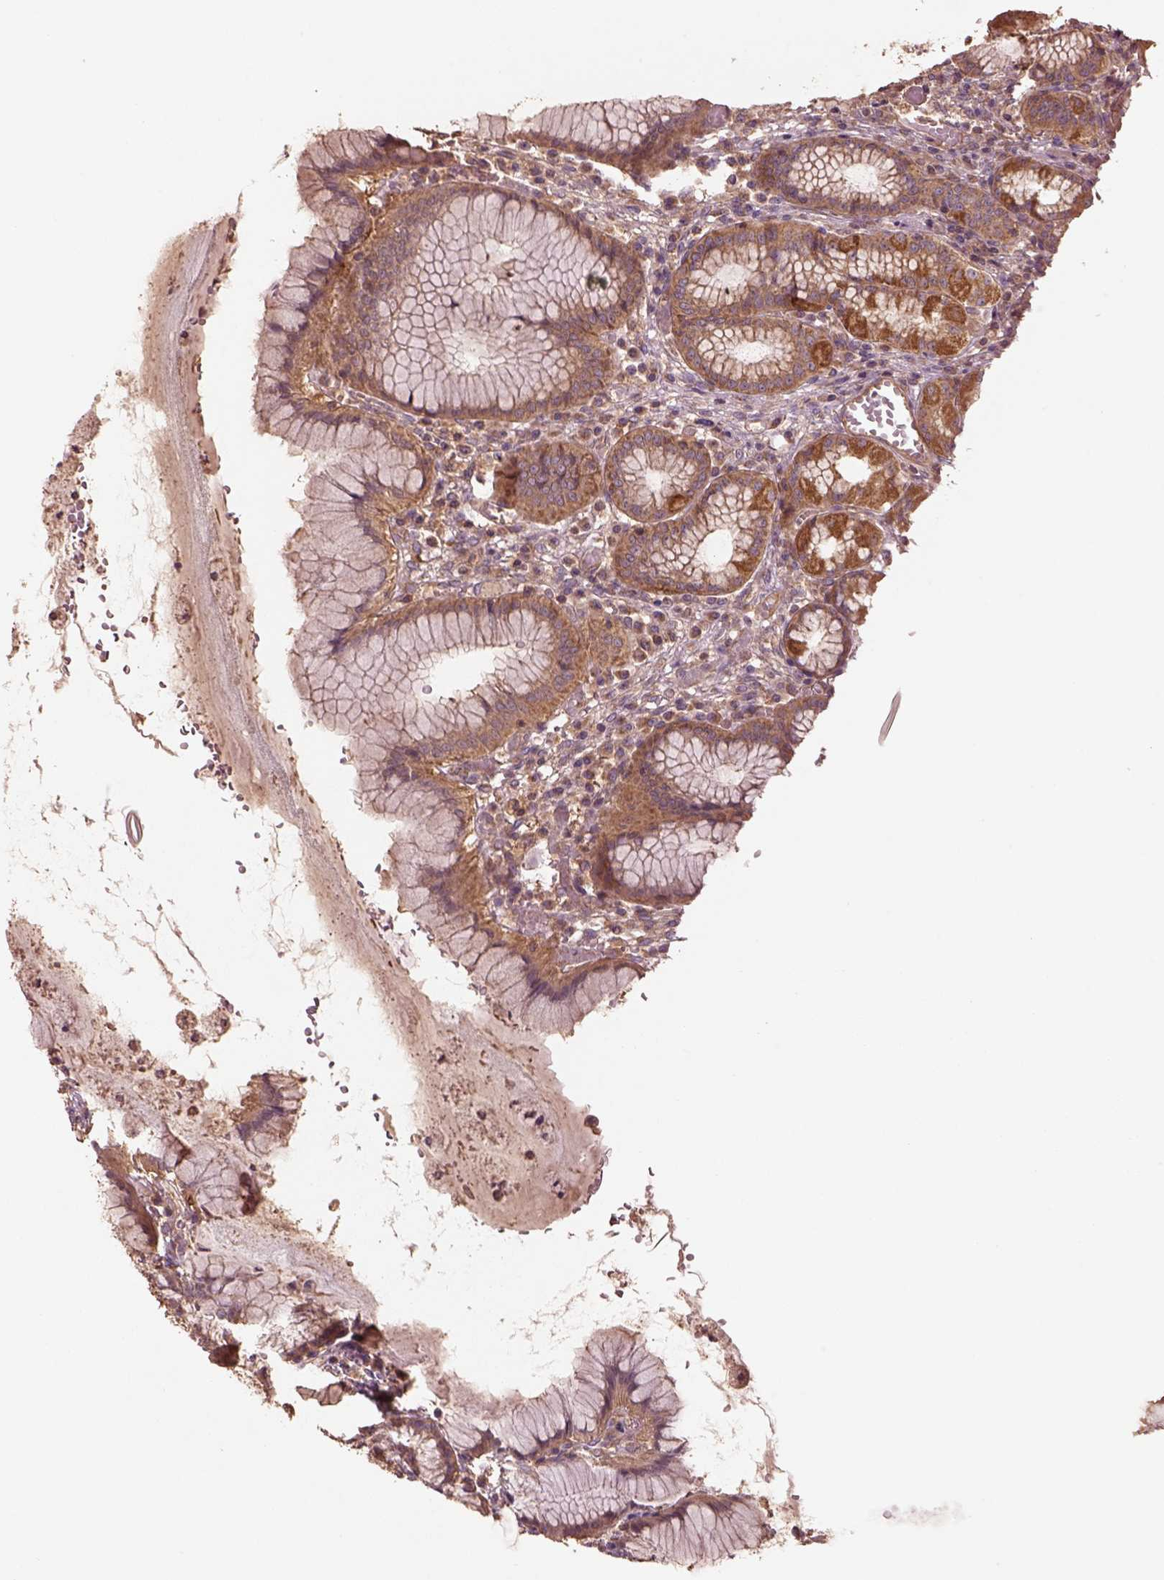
{"staining": {"intensity": "strong", "quantity": "25%-75%", "location": "cytoplasmic/membranous"}, "tissue": "stomach", "cell_type": "Glandular cells", "image_type": "normal", "snomed": [{"axis": "morphology", "description": "Normal tissue, NOS"}, {"axis": "topography", "description": "Stomach"}], "caption": "Protein expression analysis of normal stomach demonstrates strong cytoplasmic/membranous positivity in approximately 25%-75% of glandular cells. (IHC, brightfield microscopy, high magnification).", "gene": "TRADD", "patient": {"sex": "male", "age": 55}}